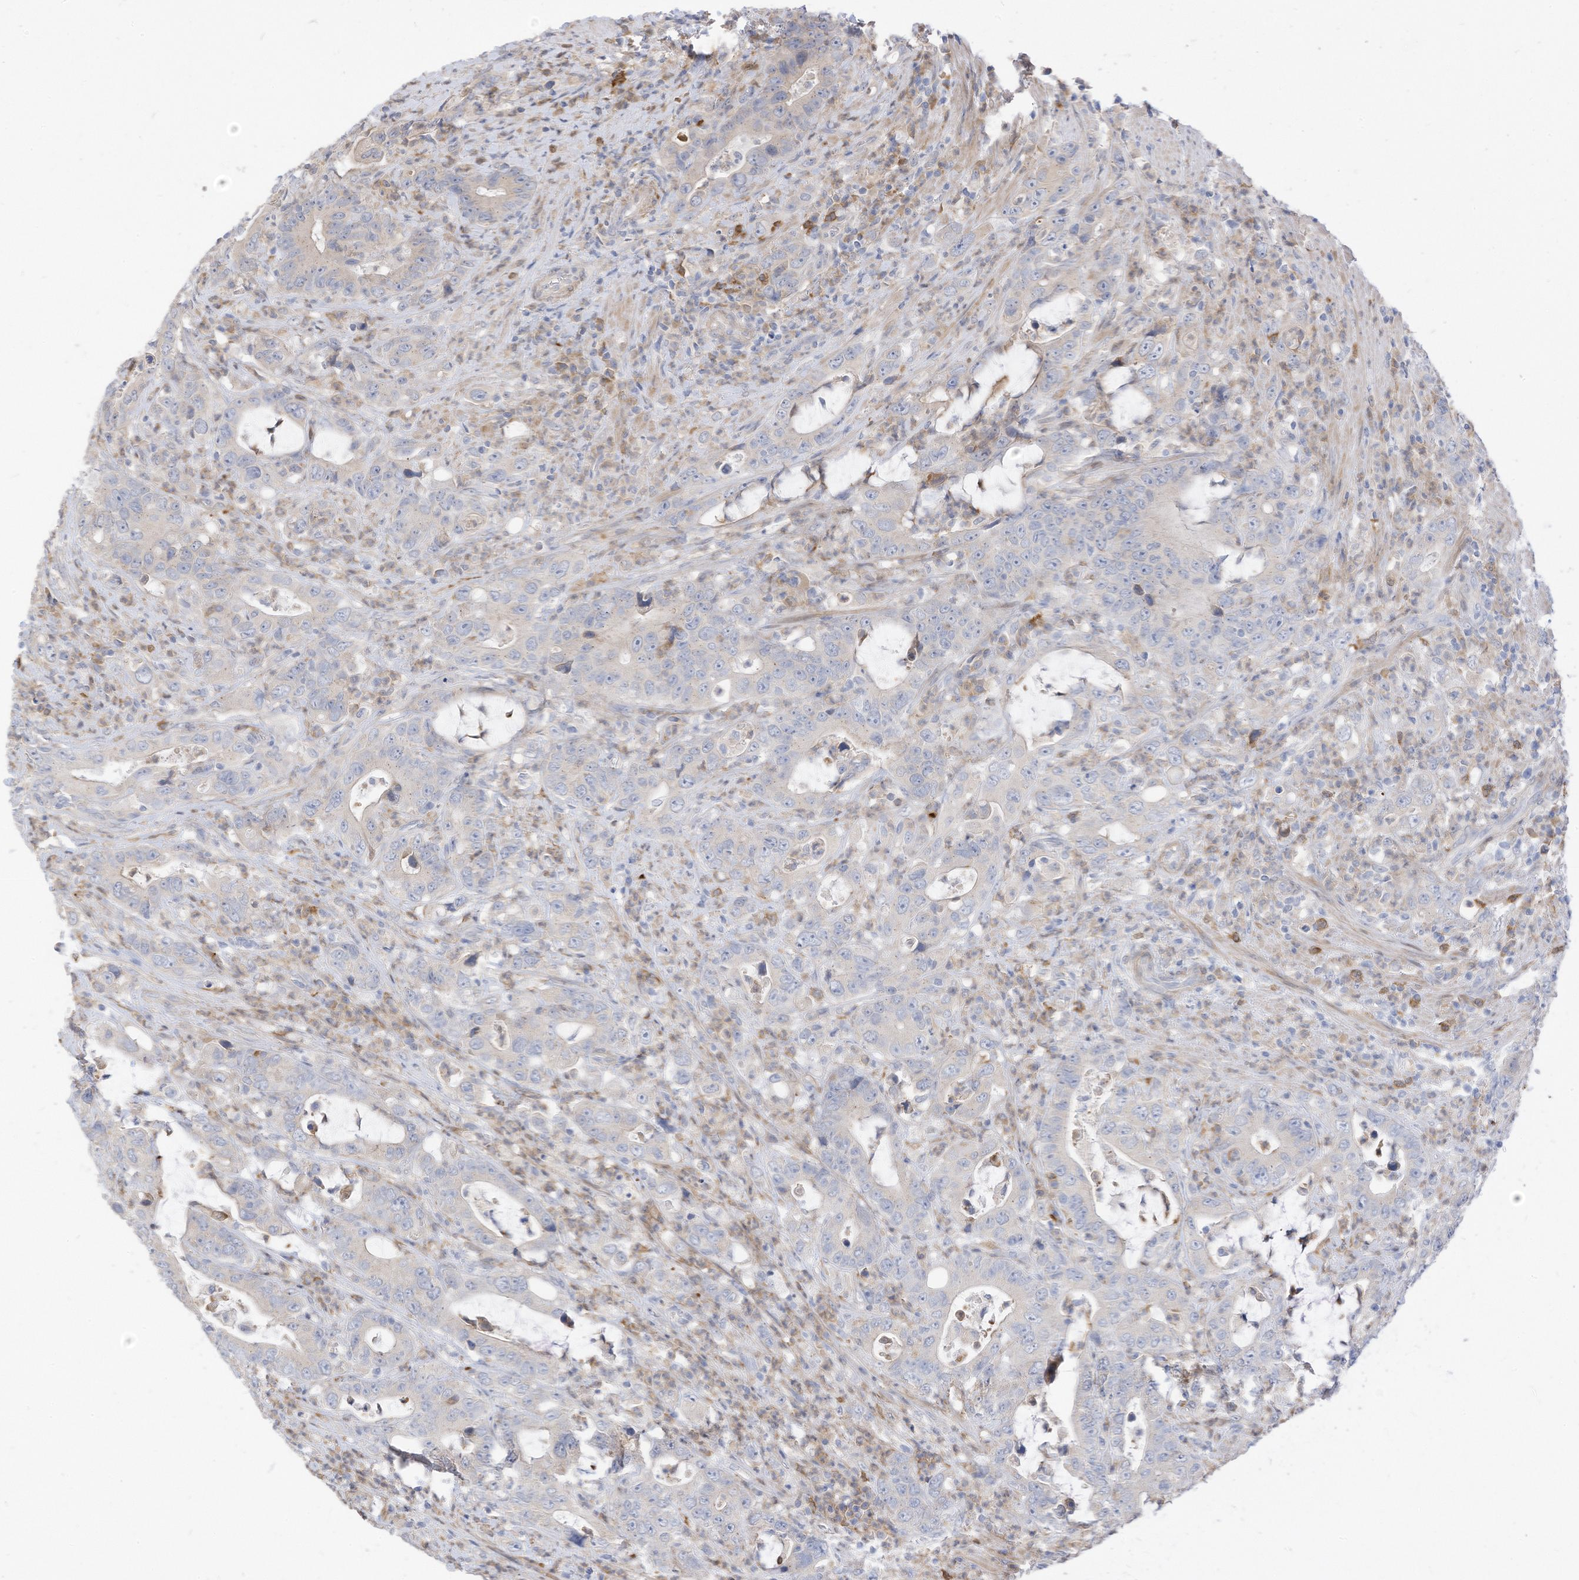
{"staining": {"intensity": "negative", "quantity": "none", "location": "none"}, "tissue": "colorectal cancer", "cell_type": "Tumor cells", "image_type": "cancer", "snomed": [{"axis": "morphology", "description": "Adenocarcinoma, NOS"}, {"axis": "topography", "description": "Colon"}], "caption": "High magnification brightfield microscopy of colorectal cancer (adenocarcinoma) stained with DAB (brown) and counterstained with hematoxylin (blue): tumor cells show no significant expression. The staining was performed using DAB to visualize the protein expression in brown, while the nuclei were stained in blue with hematoxylin (Magnification: 20x).", "gene": "ATP13A1", "patient": {"sex": "female", "age": 75}}